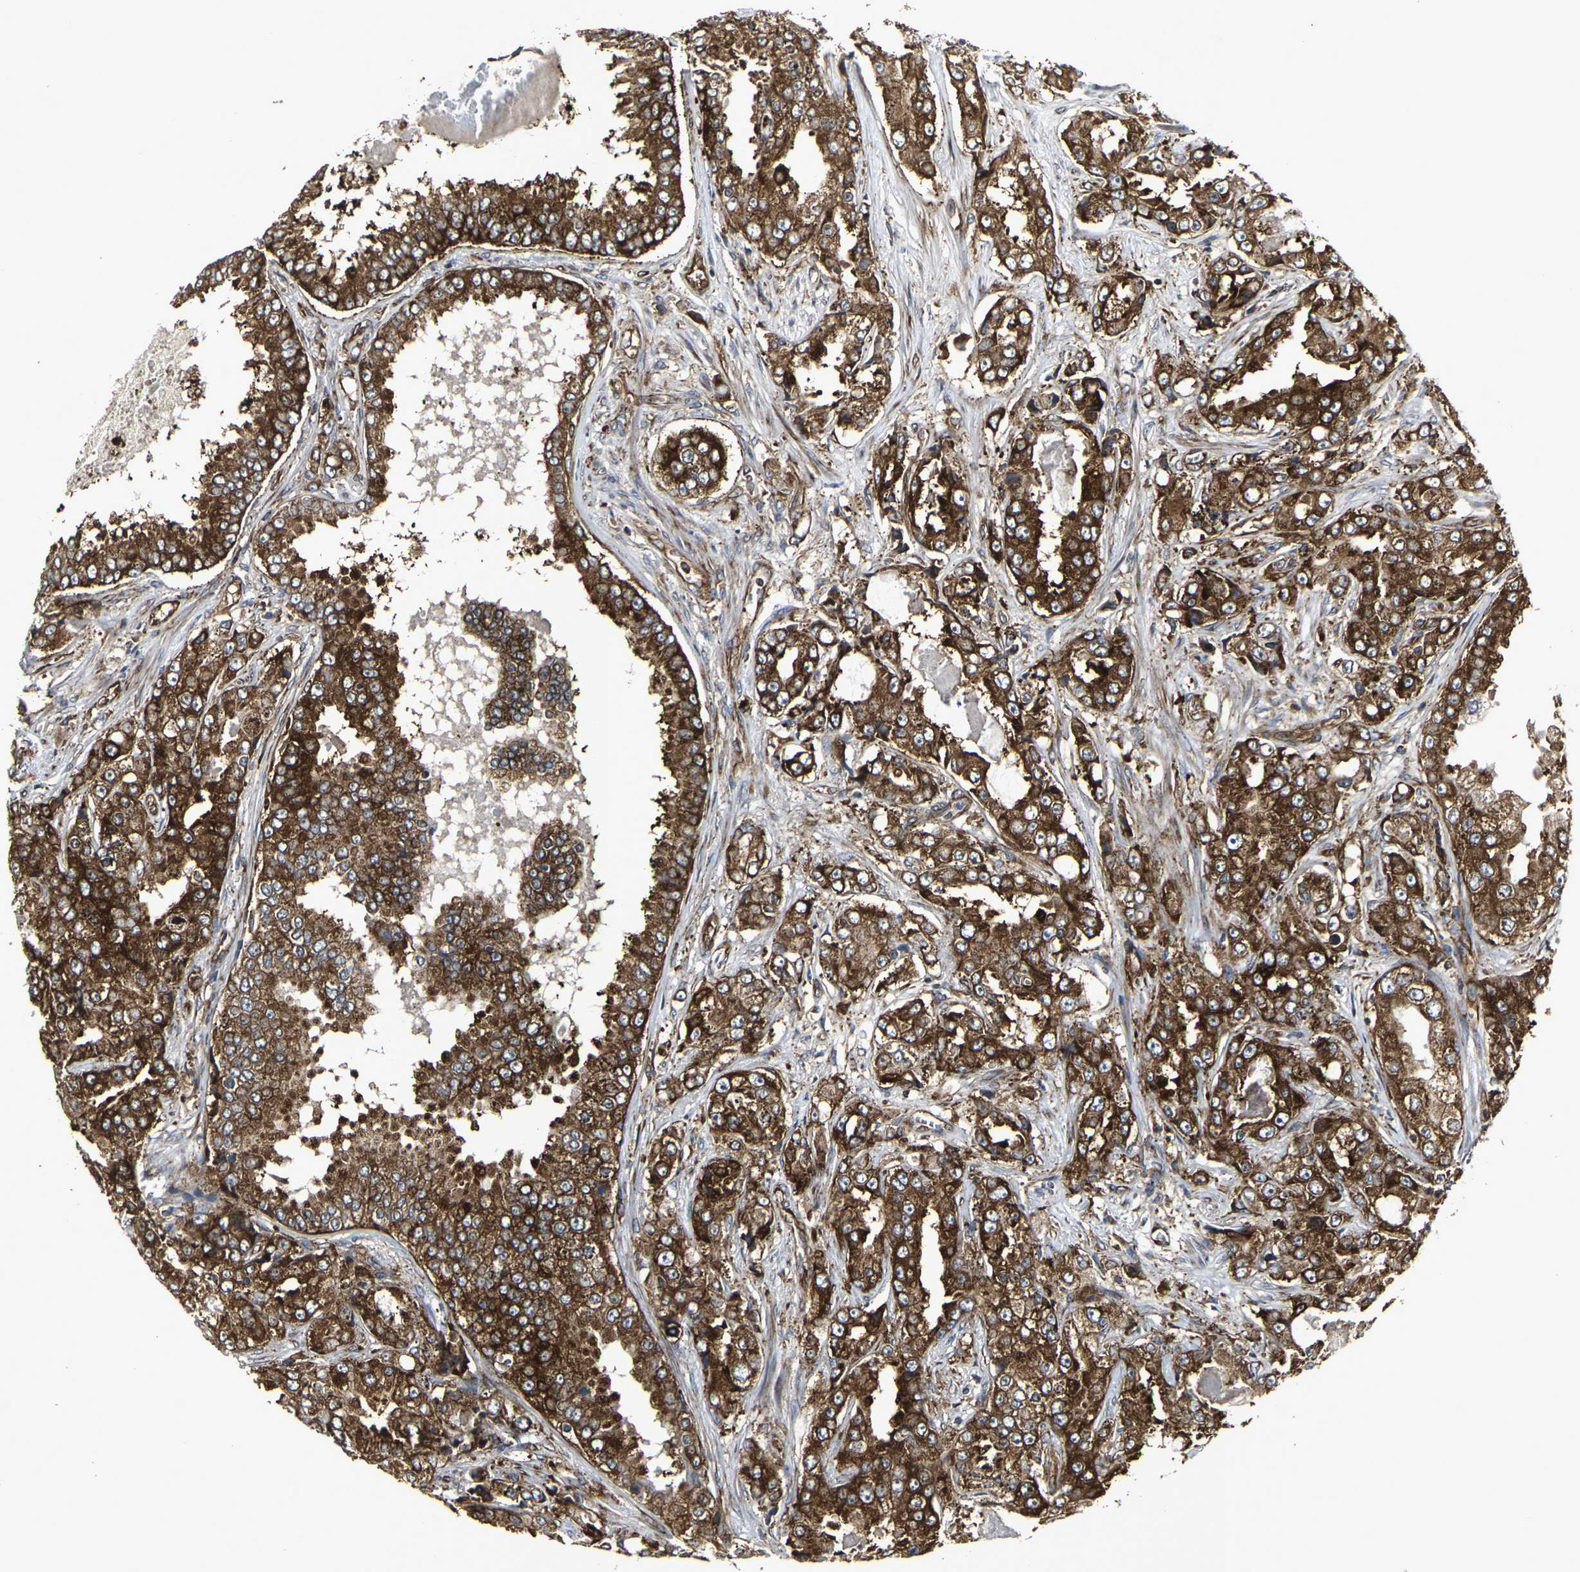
{"staining": {"intensity": "strong", "quantity": ">75%", "location": "cytoplasmic/membranous"}, "tissue": "prostate cancer", "cell_type": "Tumor cells", "image_type": "cancer", "snomed": [{"axis": "morphology", "description": "Adenocarcinoma, High grade"}, {"axis": "topography", "description": "Prostate"}], "caption": "Adenocarcinoma (high-grade) (prostate) was stained to show a protein in brown. There is high levels of strong cytoplasmic/membranous positivity in about >75% of tumor cells. (brown staining indicates protein expression, while blue staining denotes nuclei).", "gene": "MARCHF2", "patient": {"sex": "male", "age": 73}}